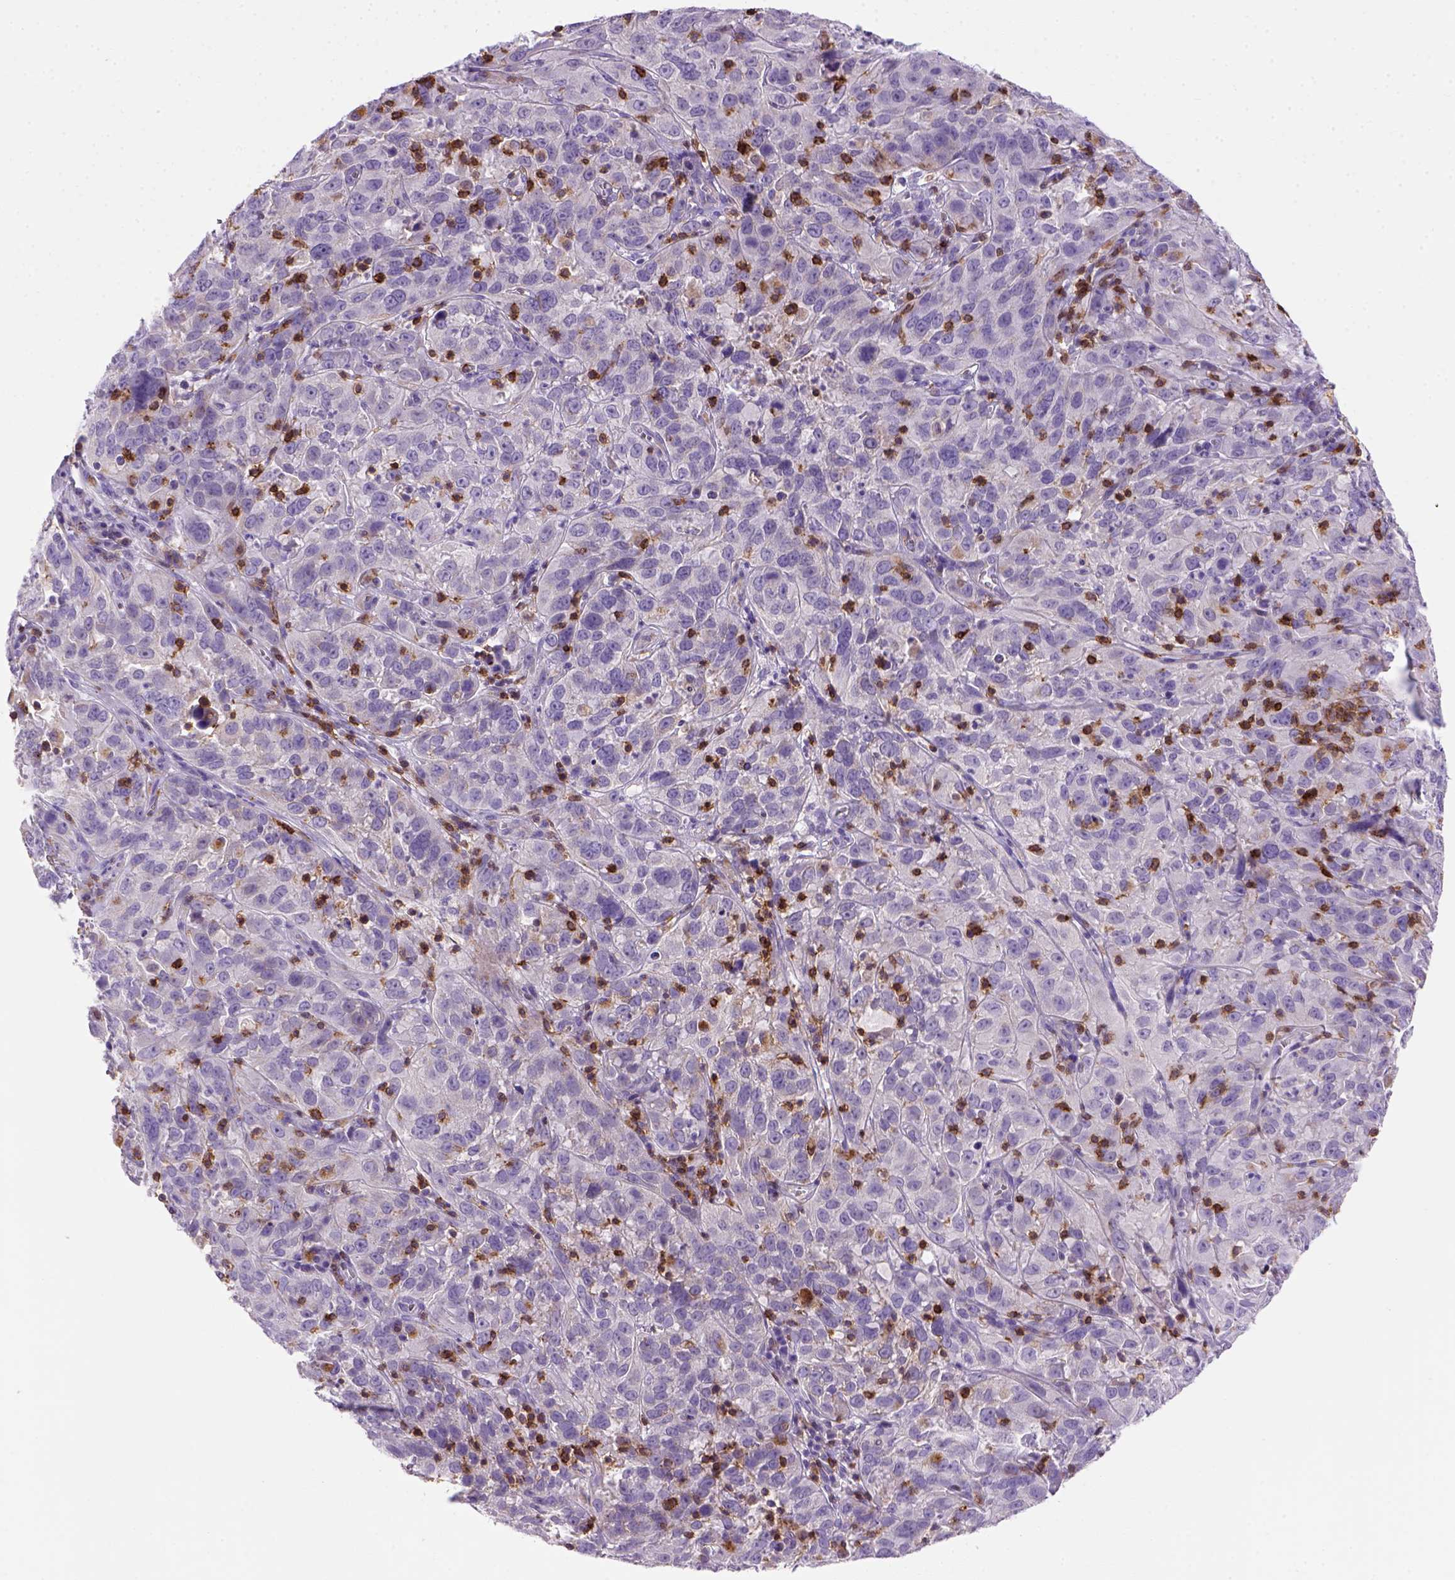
{"staining": {"intensity": "negative", "quantity": "none", "location": "none"}, "tissue": "cervical cancer", "cell_type": "Tumor cells", "image_type": "cancer", "snomed": [{"axis": "morphology", "description": "Squamous cell carcinoma, NOS"}, {"axis": "topography", "description": "Cervix"}], "caption": "Micrograph shows no protein expression in tumor cells of cervical cancer tissue.", "gene": "CD3E", "patient": {"sex": "female", "age": 32}}